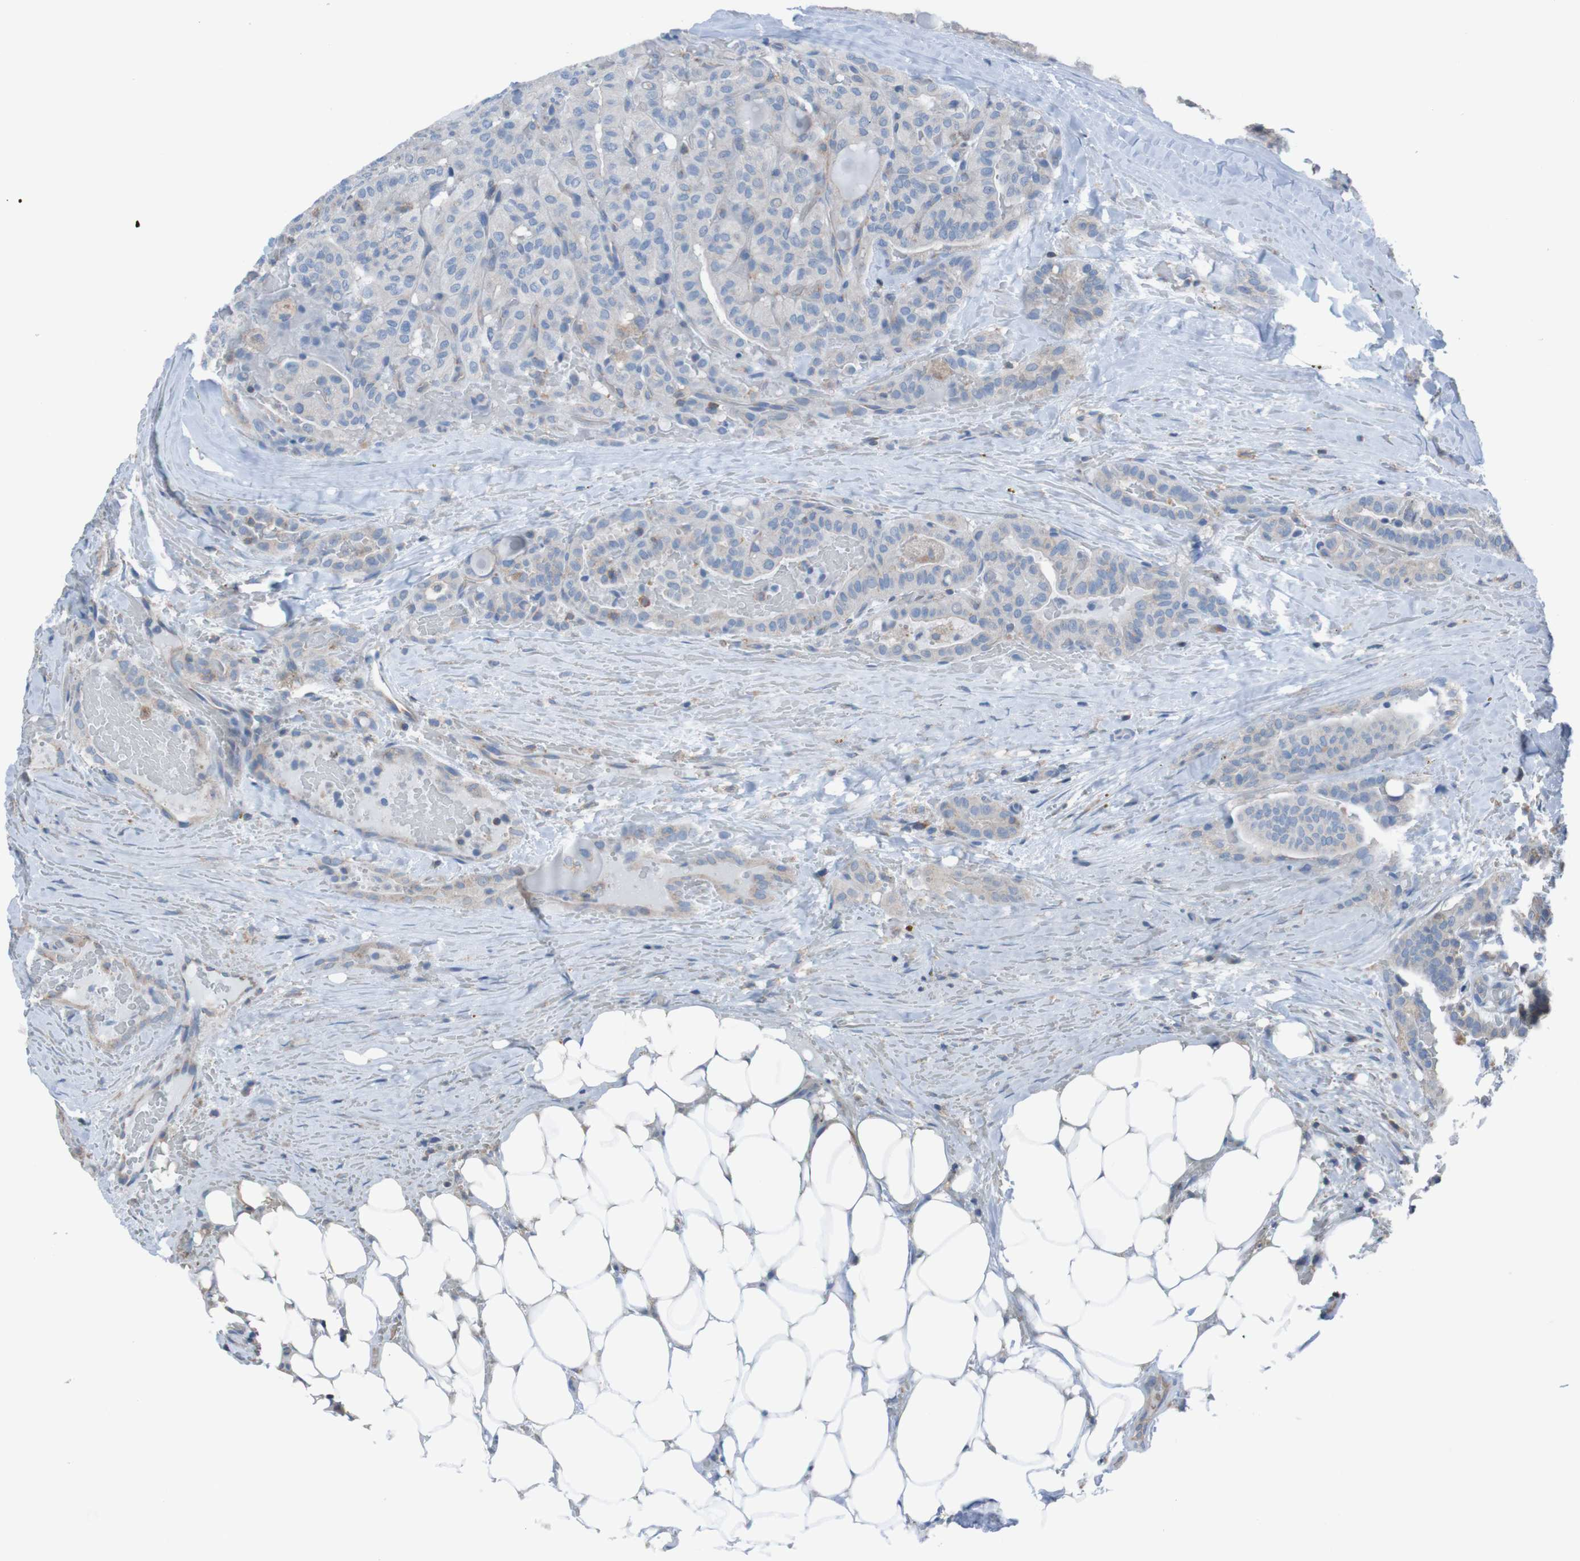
{"staining": {"intensity": "moderate", "quantity": "<25%", "location": "cytoplasmic/membranous"}, "tissue": "head and neck cancer", "cell_type": "Tumor cells", "image_type": "cancer", "snomed": [{"axis": "morphology", "description": "Squamous cell carcinoma, NOS"}, {"axis": "topography", "description": "Oral tissue"}, {"axis": "topography", "description": "Head-Neck"}], "caption": "IHC photomicrograph of neoplastic tissue: squamous cell carcinoma (head and neck) stained using IHC reveals low levels of moderate protein expression localized specifically in the cytoplasmic/membranous of tumor cells, appearing as a cytoplasmic/membranous brown color.", "gene": "MINAR1", "patient": {"sex": "female", "age": 50}}